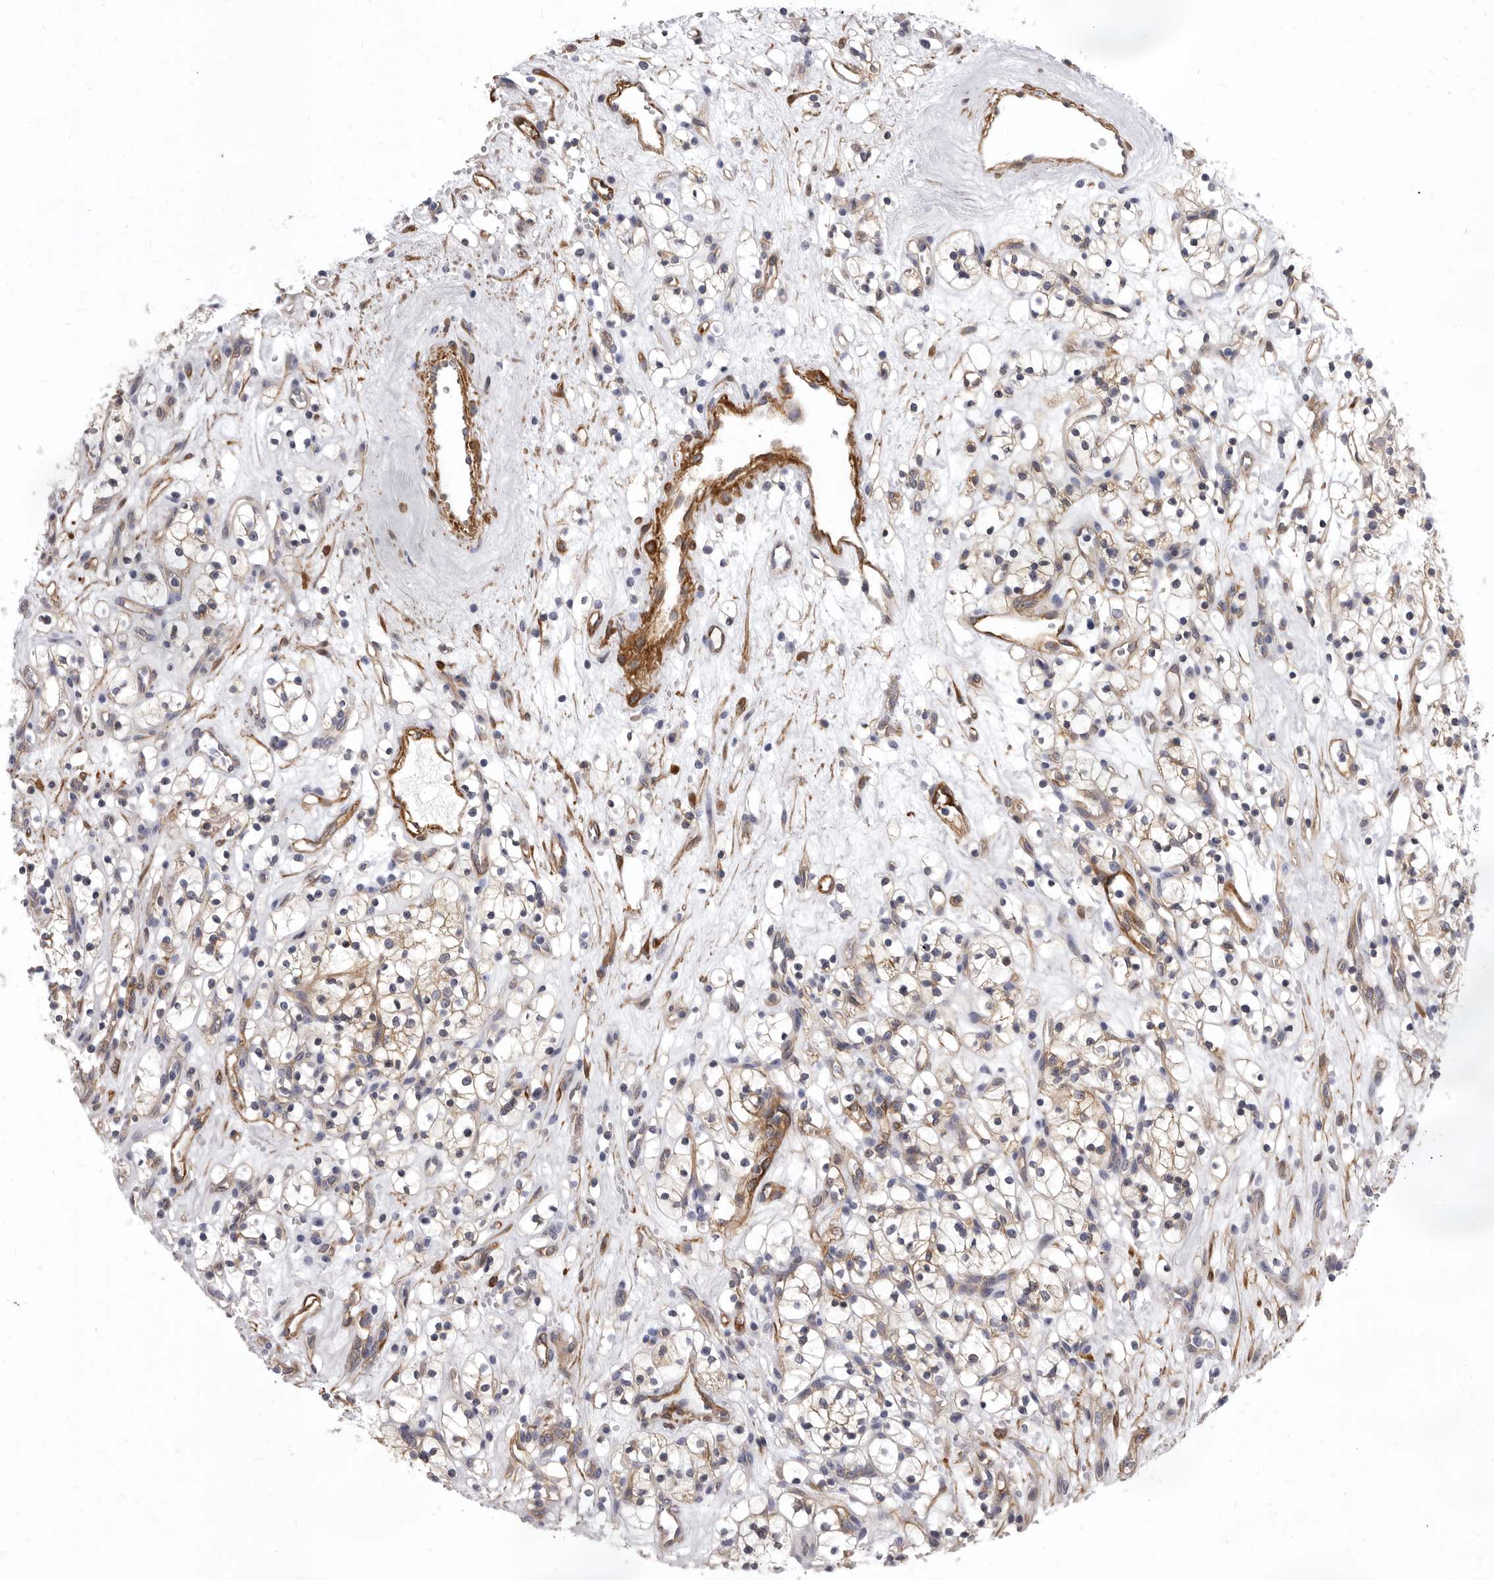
{"staining": {"intensity": "weak", "quantity": "<25%", "location": "cytoplasmic/membranous"}, "tissue": "renal cancer", "cell_type": "Tumor cells", "image_type": "cancer", "snomed": [{"axis": "morphology", "description": "Adenocarcinoma, NOS"}, {"axis": "topography", "description": "Kidney"}], "caption": "Tumor cells are negative for brown protein staining in adenocarcinoma (renal).", "gene": "ENAH", "patient": {"sex": "female", "age": 57}}